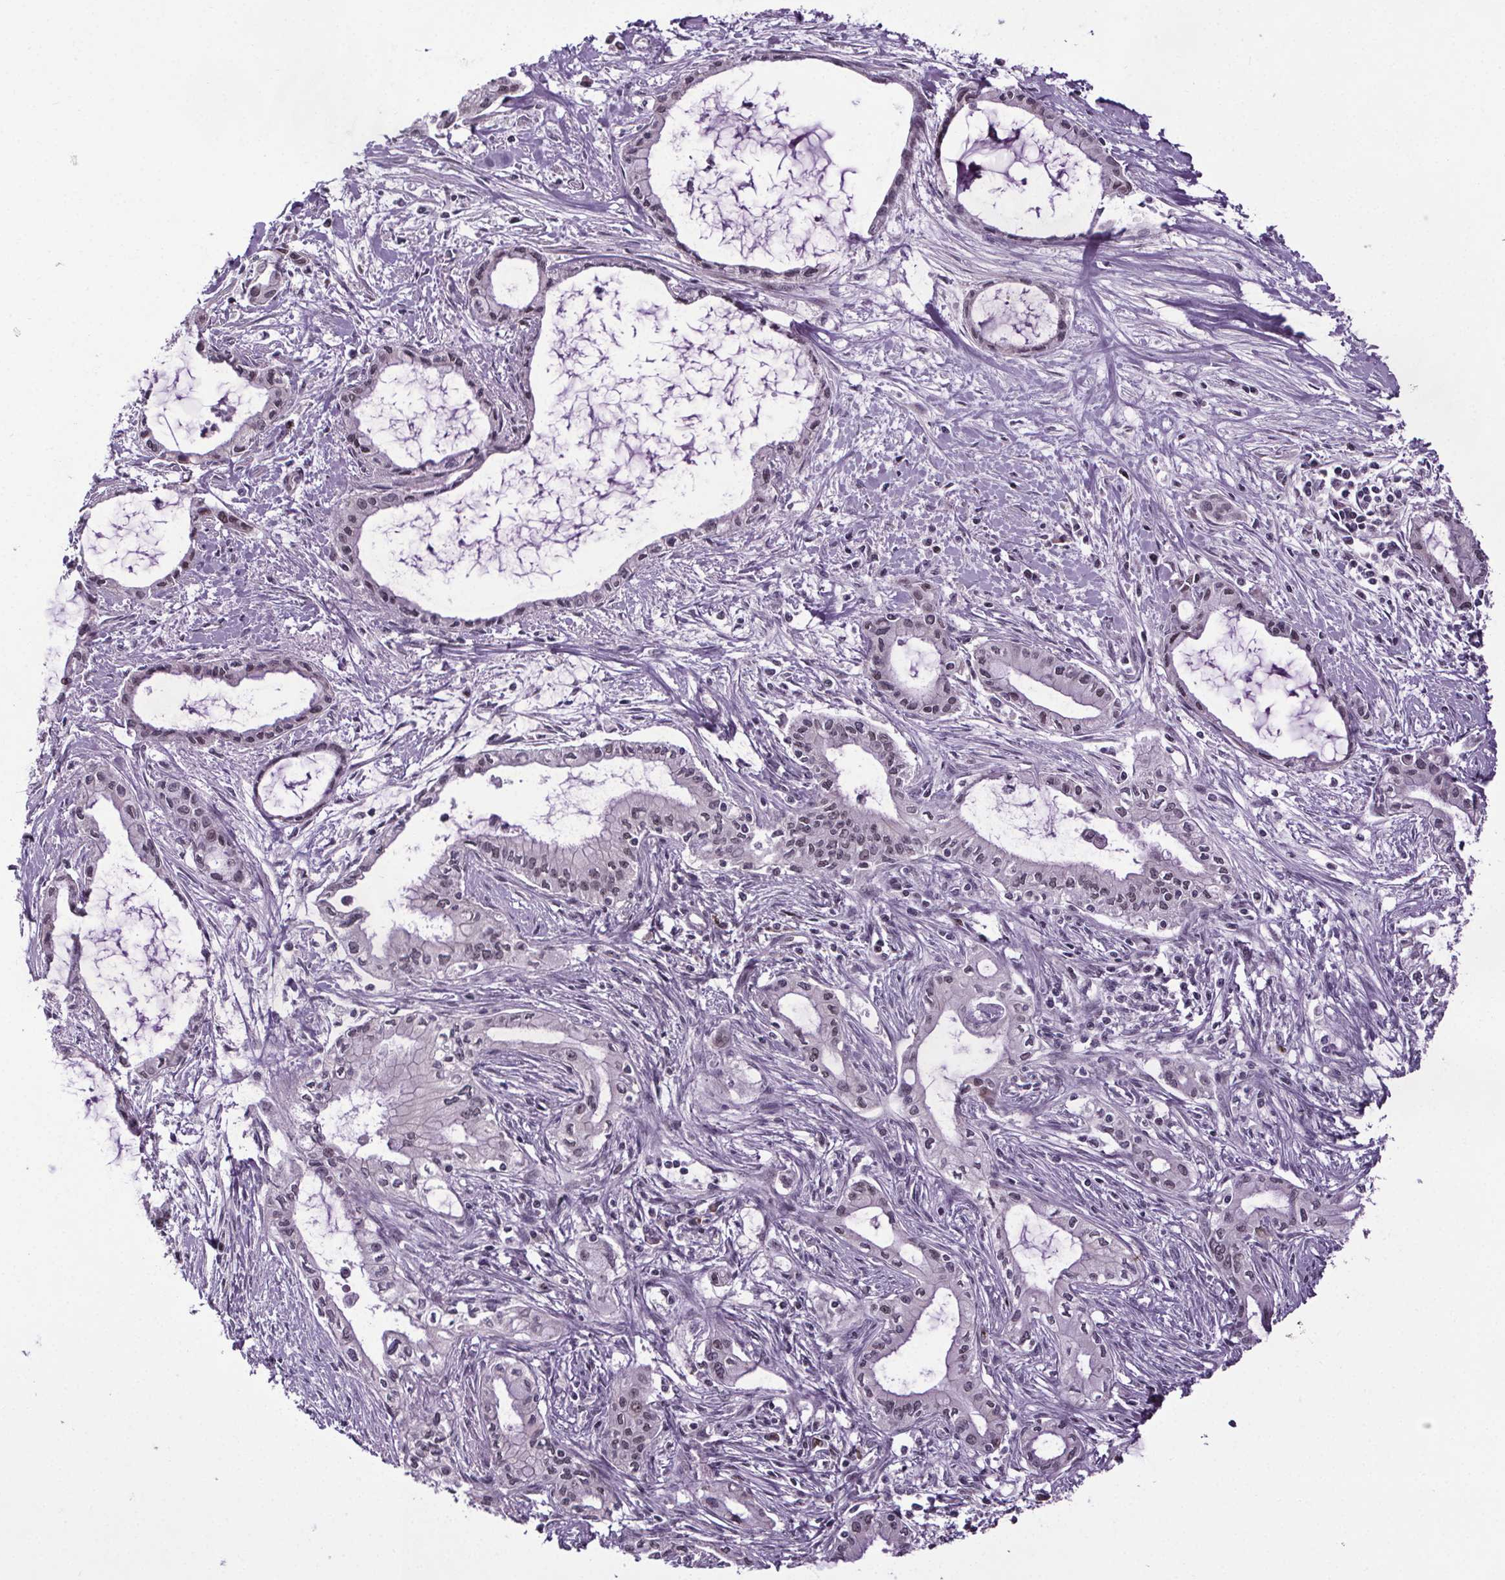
{"staining": {"intensity": "weak", "quantity": "<25%", "location": "nuclear"}, "tissue": "pancreatic cancer", "cell_type": "Tumor cells", "image_type": "cancer", "snomed": [{"axis": "morphology", "description": "Adenocarcinoma, NOS"}, {"axis": "topography", "description": "Pancreas"}], "caption": "IHC photomicrograph of neoplastic tissue: pancreatic cancer stained with DAB (3,3'-diaminobenzidine) demonstrates no significant protein positivity in tumor cells.", "gene": "ATMIN", "patient": {"sex": "male", "age": 48}}